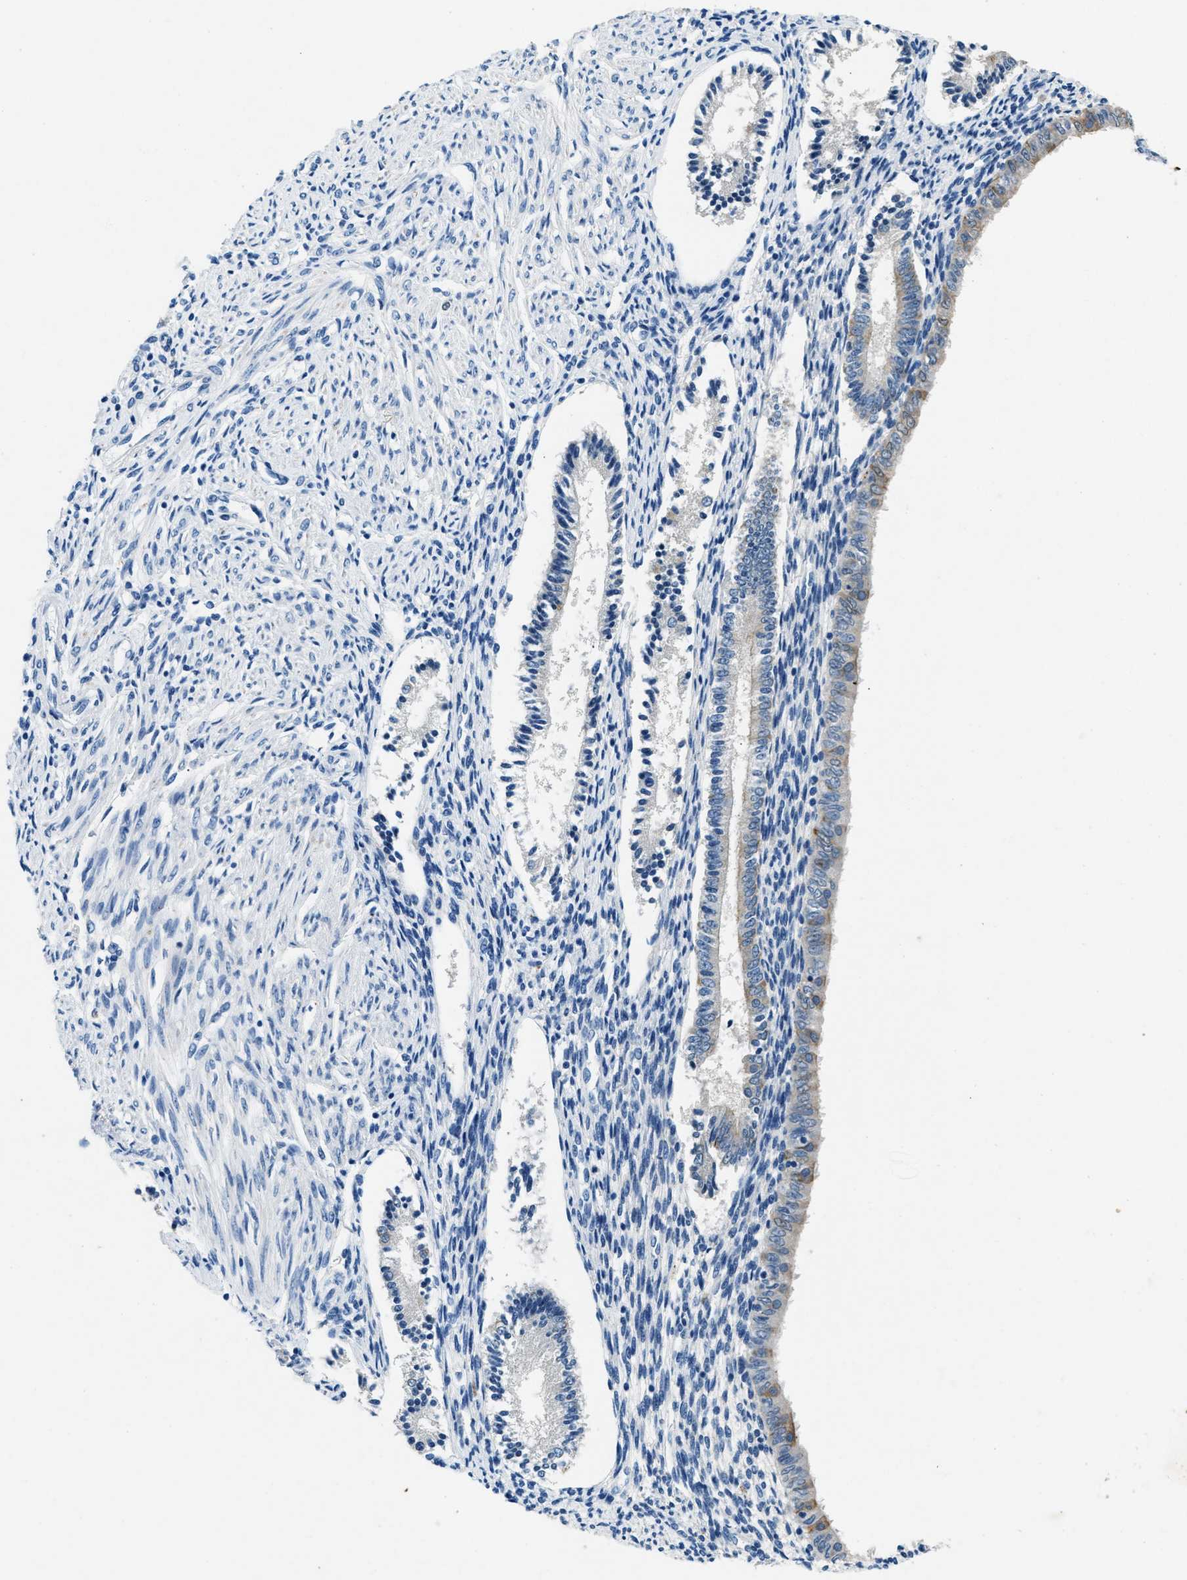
{"staining": {"intensity": "negative", "quantity": "none", "location": "none"}, "tissue": "endometrium", "cell_type": "Cells in endometrial stroma", "image_type": "normal", "snomed": [{"axis": "morphology", "description": "Normal tissue, NOS"}, {"axis": "topography", "description": "Endometrium"}], "caption": "IHC of benign human endometrium exhibits no expression in cells in endometrial stroma.", "gene": "CFAP20", "patient": {"sex": "female", "age": 42}}